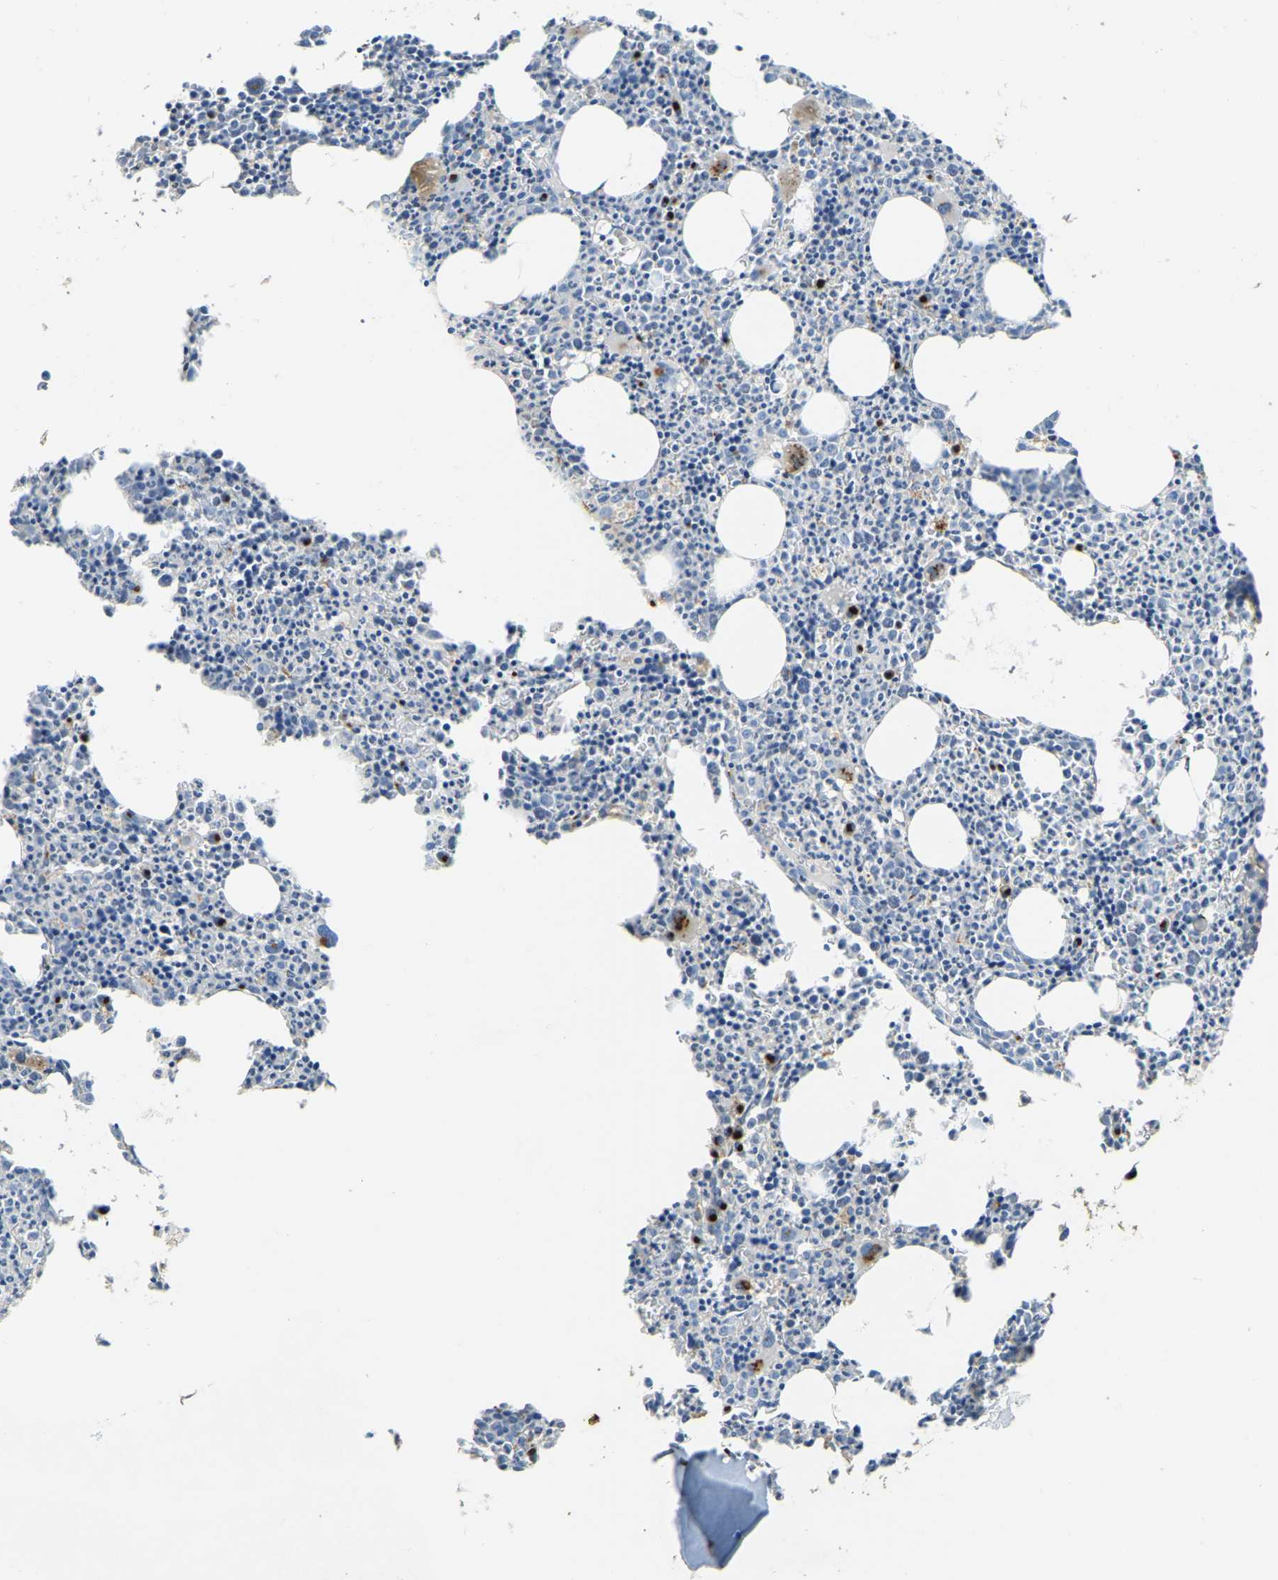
{"staining": {"intensity": "moderate", "quantity": "<25%", "location": "cytoplasmic/membranous"}, "tissue": "bone marrow", "cell_type": "Hematopoietic cells", "image_type": "normal", "snomed": [{"axis": "morphology", "description": "Normal tissue, NOS"}, {"axis": "morphology", "description": "Inflammation, NOS"}, {"axis": "topography", "description": "Bone marrow"}], "caption": "Normal bone marrow displays moderate cytoplasmic/membranous positivity in about <25% of hematopoietic cells, visualized by immunohistochemistry.", "gene": "FAM174A", "patient": {"sex": "male", "age": 31}}